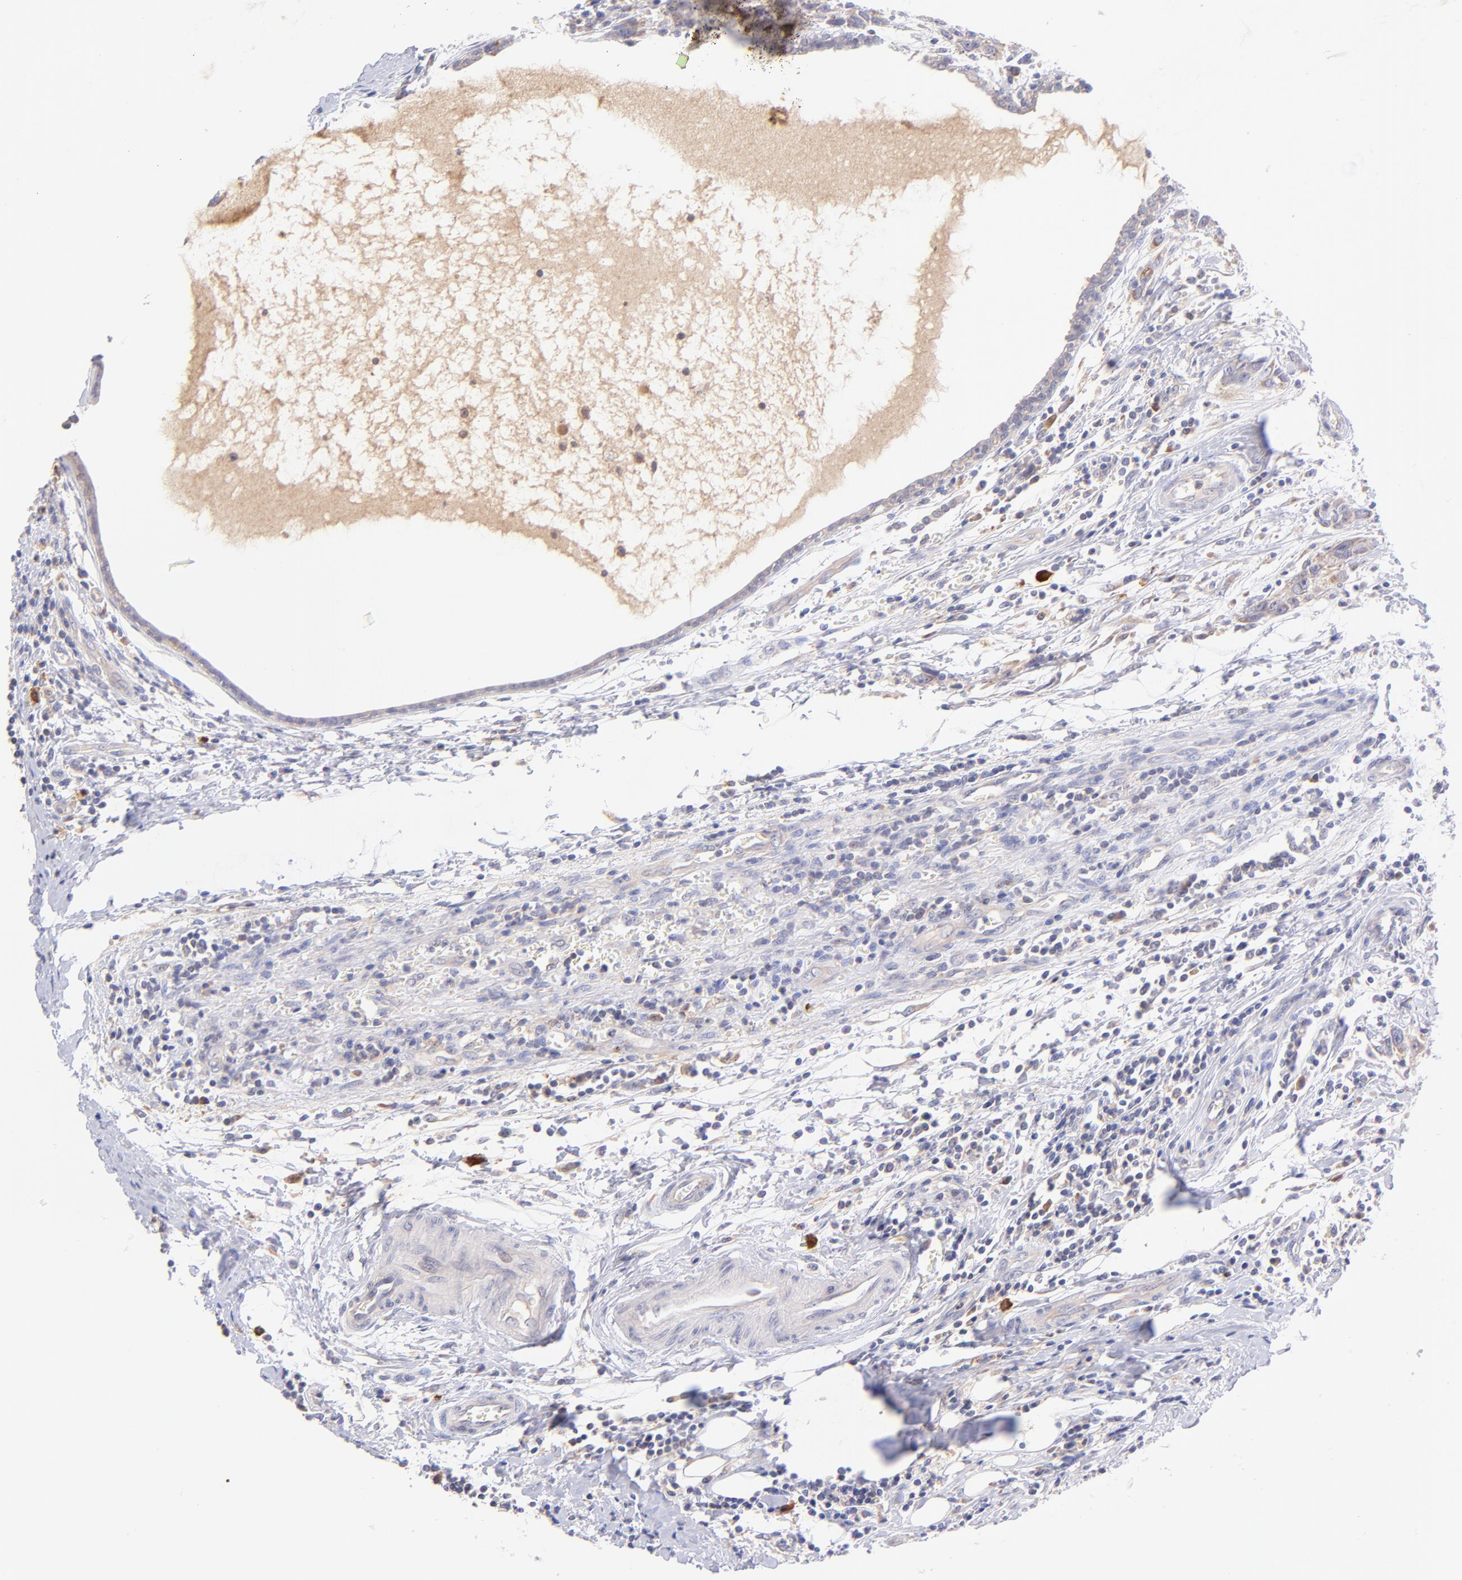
{"staining": {"intensity": "weak", "quantity": "25%-75%", "location": "cytoplasmic/membranous"}, "tissue": "breast cancer", "cell_type": "Tumor cells", "image_type": "cancer", "snomed": [{"axis": "morphology", "description": "Duct carcinoma"}, {"axis": "topography", "description": "Breast"}], "caption": "Protein expression by immunohistochemistry shows weak cytoplasmic/membranous expression in about 25%-75% of tumor cells in breast cancer (infiltrating ductal carcinoma).", "gene": "RPL11", "patient": {"sex": "female", "age": 50}}